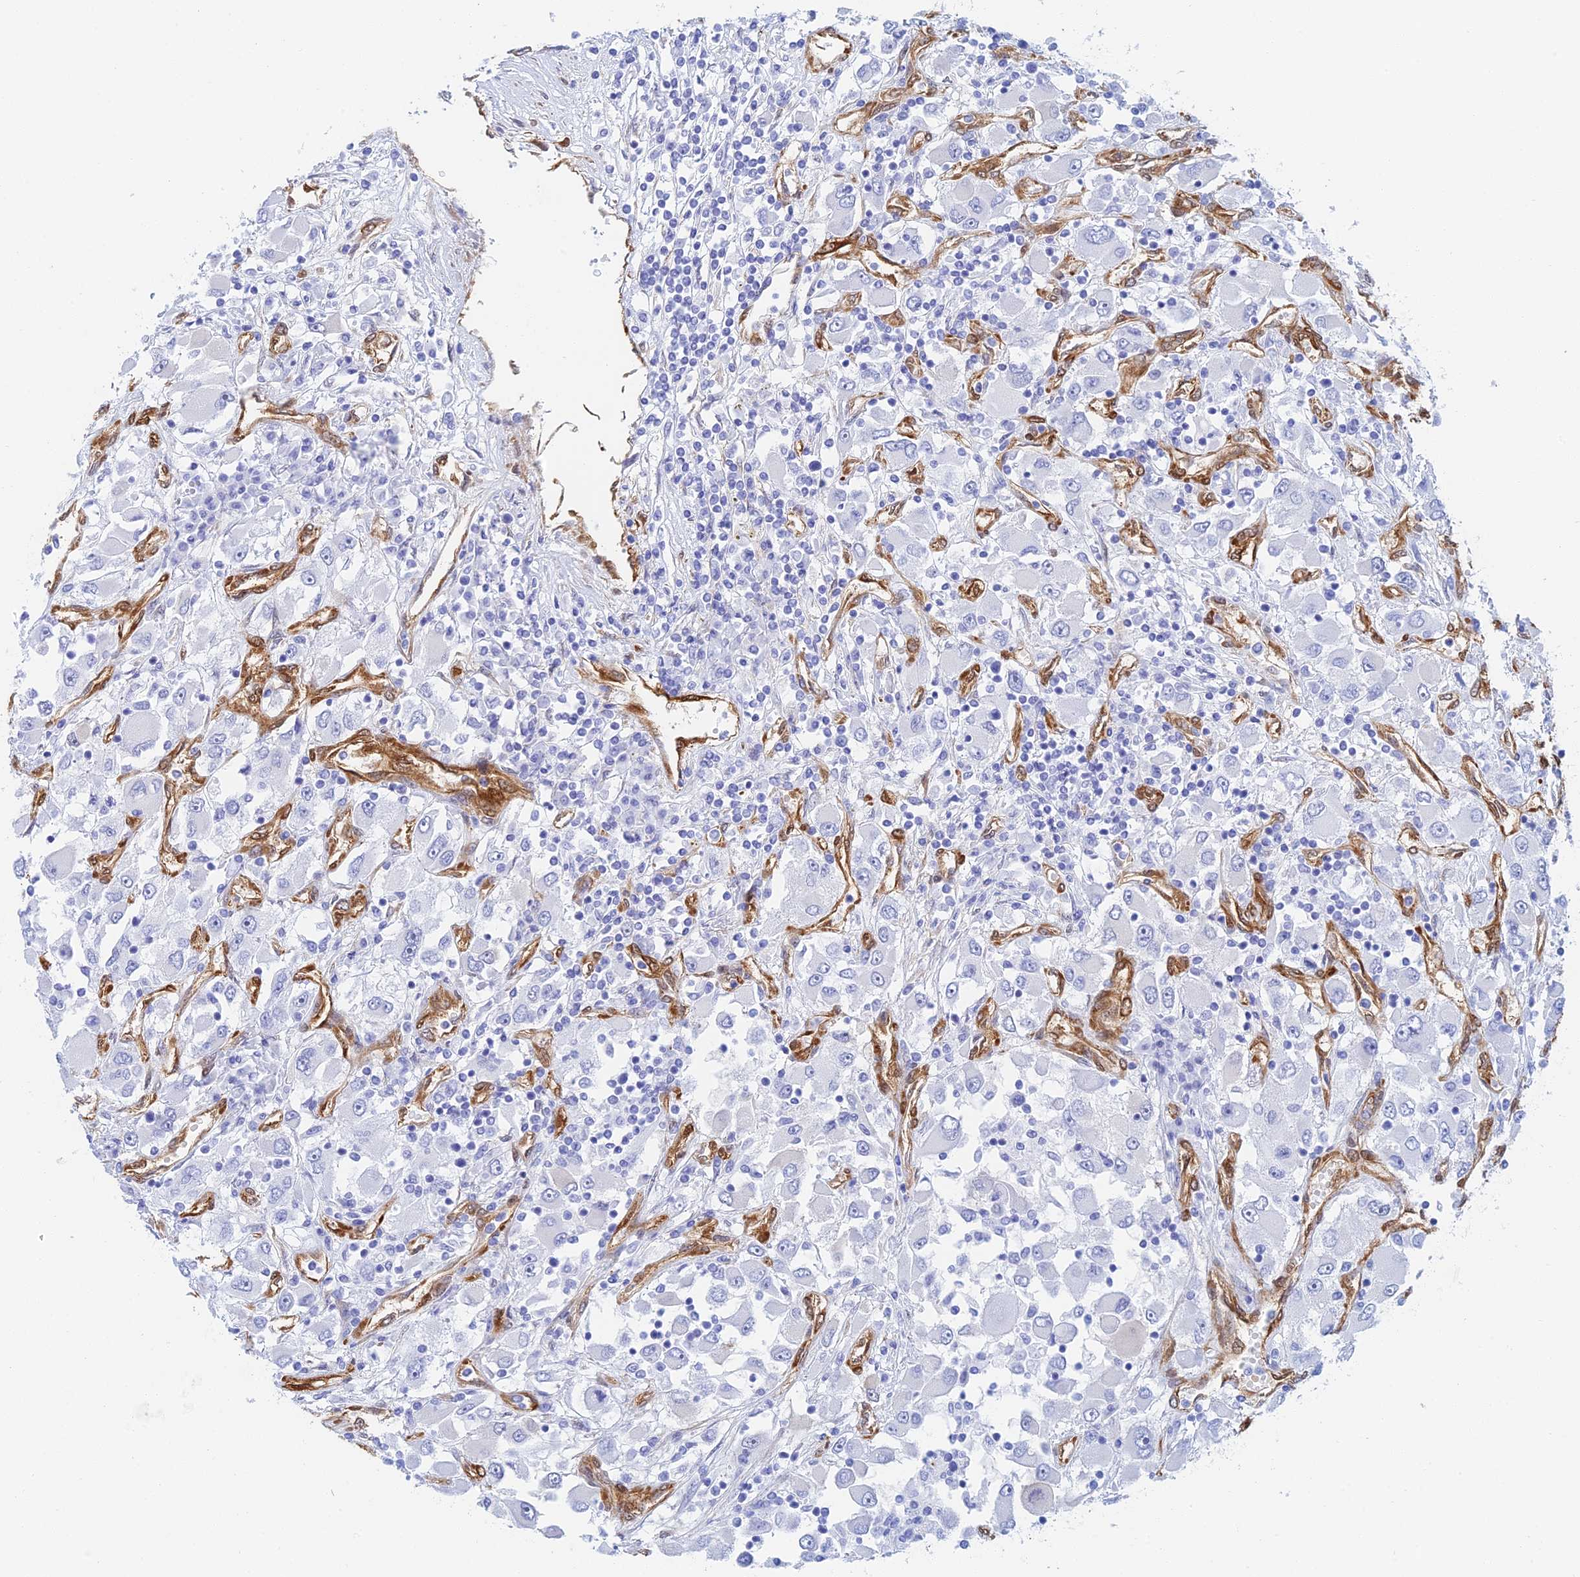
{"staining": {"intensity": "negative", "quantity": "none", "location": "none"}, "tissue": "renal cancer", "cell_type": "Tumor cells", "image_type": "cancer", "snomed": [{"axis": "morphology", "description": "Adenocarcinoma, NOS"}, {"axis": "topography", "description": "Kidney"}], "caption": "A micrograph of renal cancer stained for a protein demonstrates no brown staining in tumor cells. (Immunohistochemistry, brightfield microscopy, high magnification).", "gene": "CRIP2", "patient": {"sex": "female", "age": 52}}